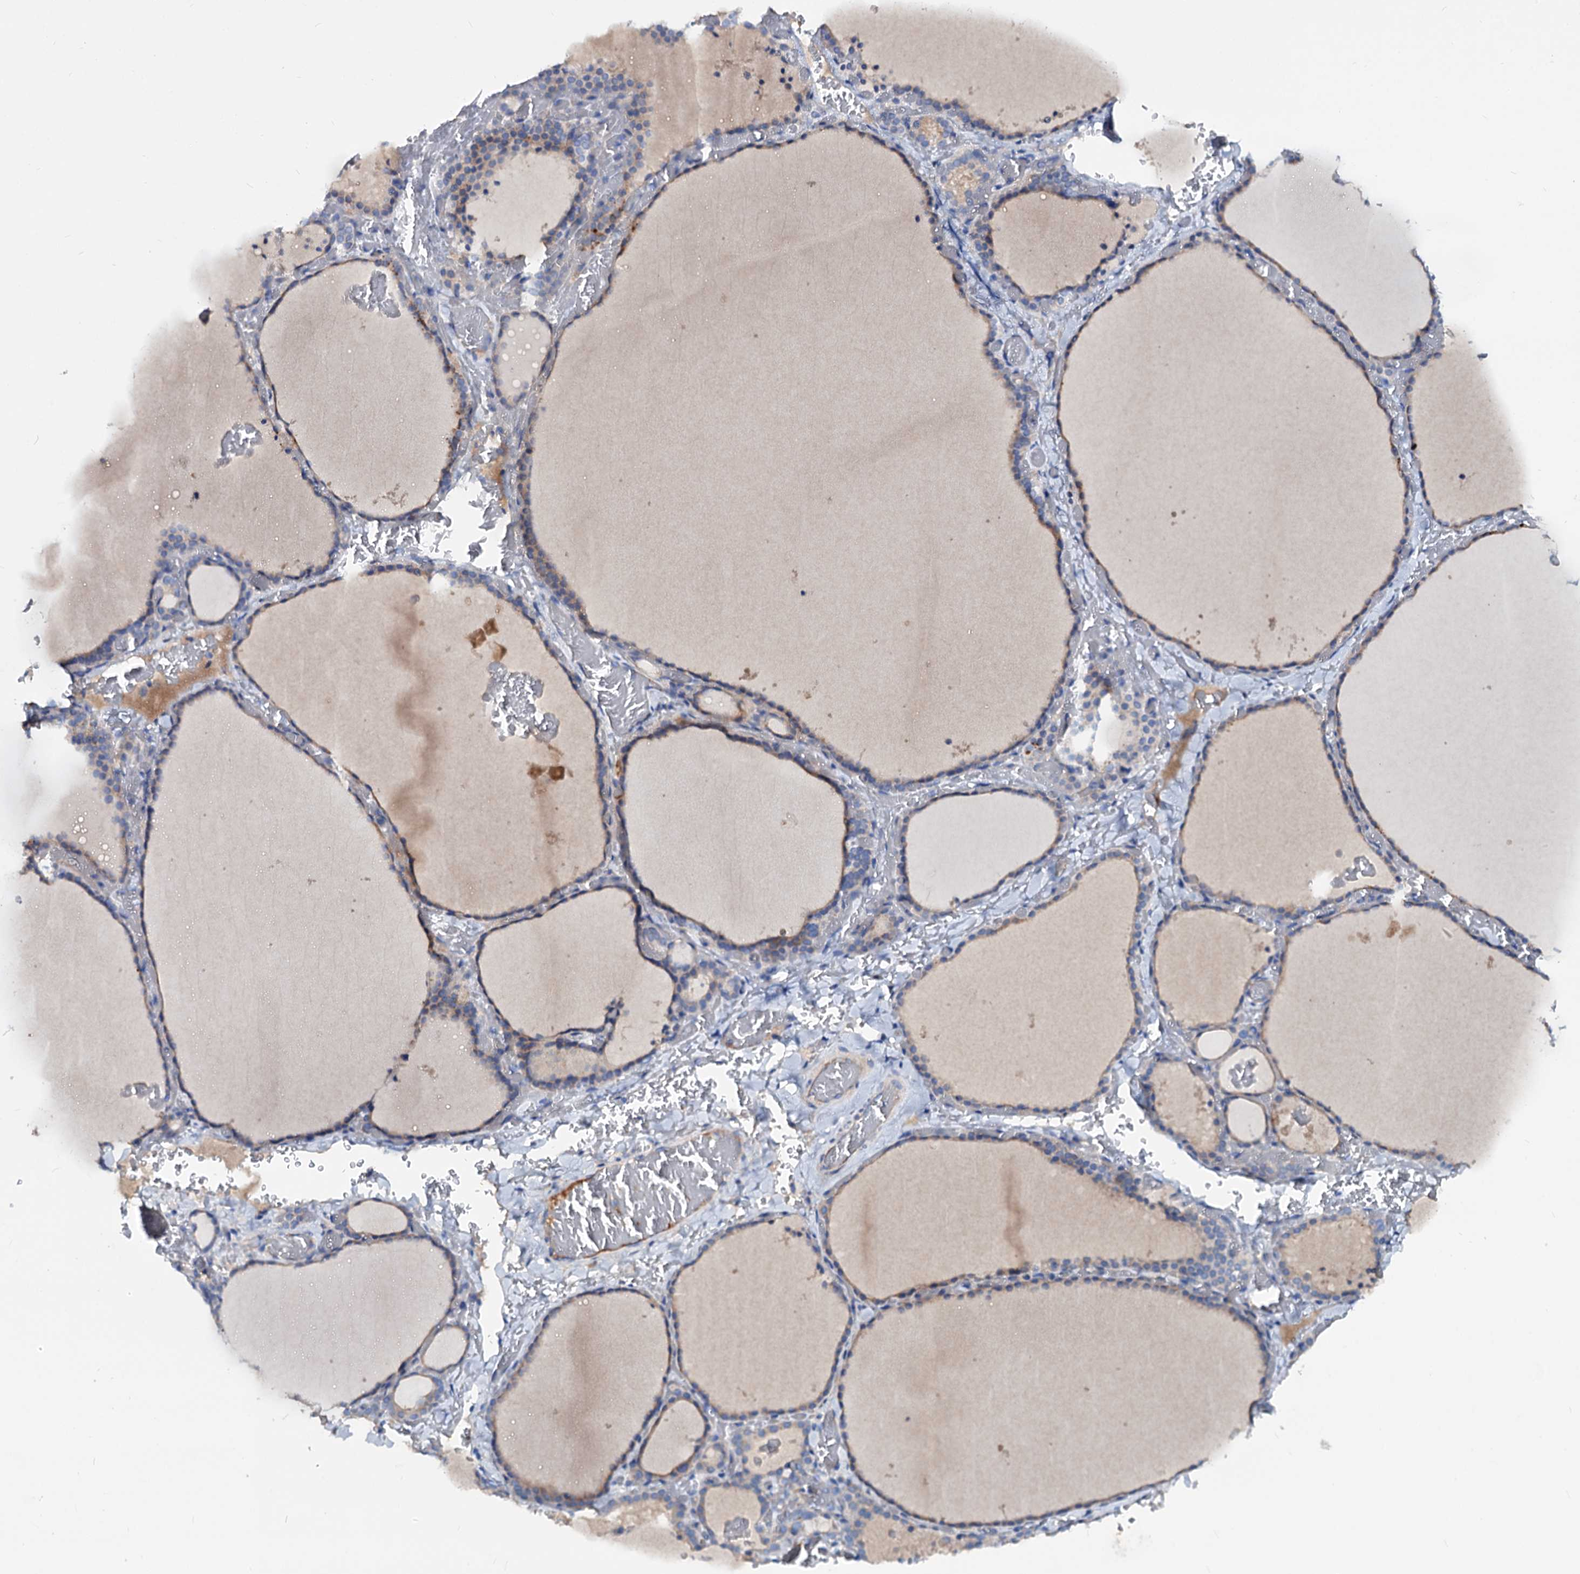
{"staining": {"intensity": "weak", "quantity": "<25%", "location": "cytoplasmic/membranous"}, "tissue": "thyroid gland", "cell_type": "Glandular cells", "image_type": "normal", "snomed": [{"axis": "morphology", "description": "Normal tissue, NOS"}, {"axis": "topography", "description": "Thyroid gland"}], "caption": "Immunohistochemistry image of unremarkable human thyroid gland stained for a protein (brown), which displays no staining in glandular cells.", "gene": "ACY3", "patient": {"sex": "female", "age": 39}}